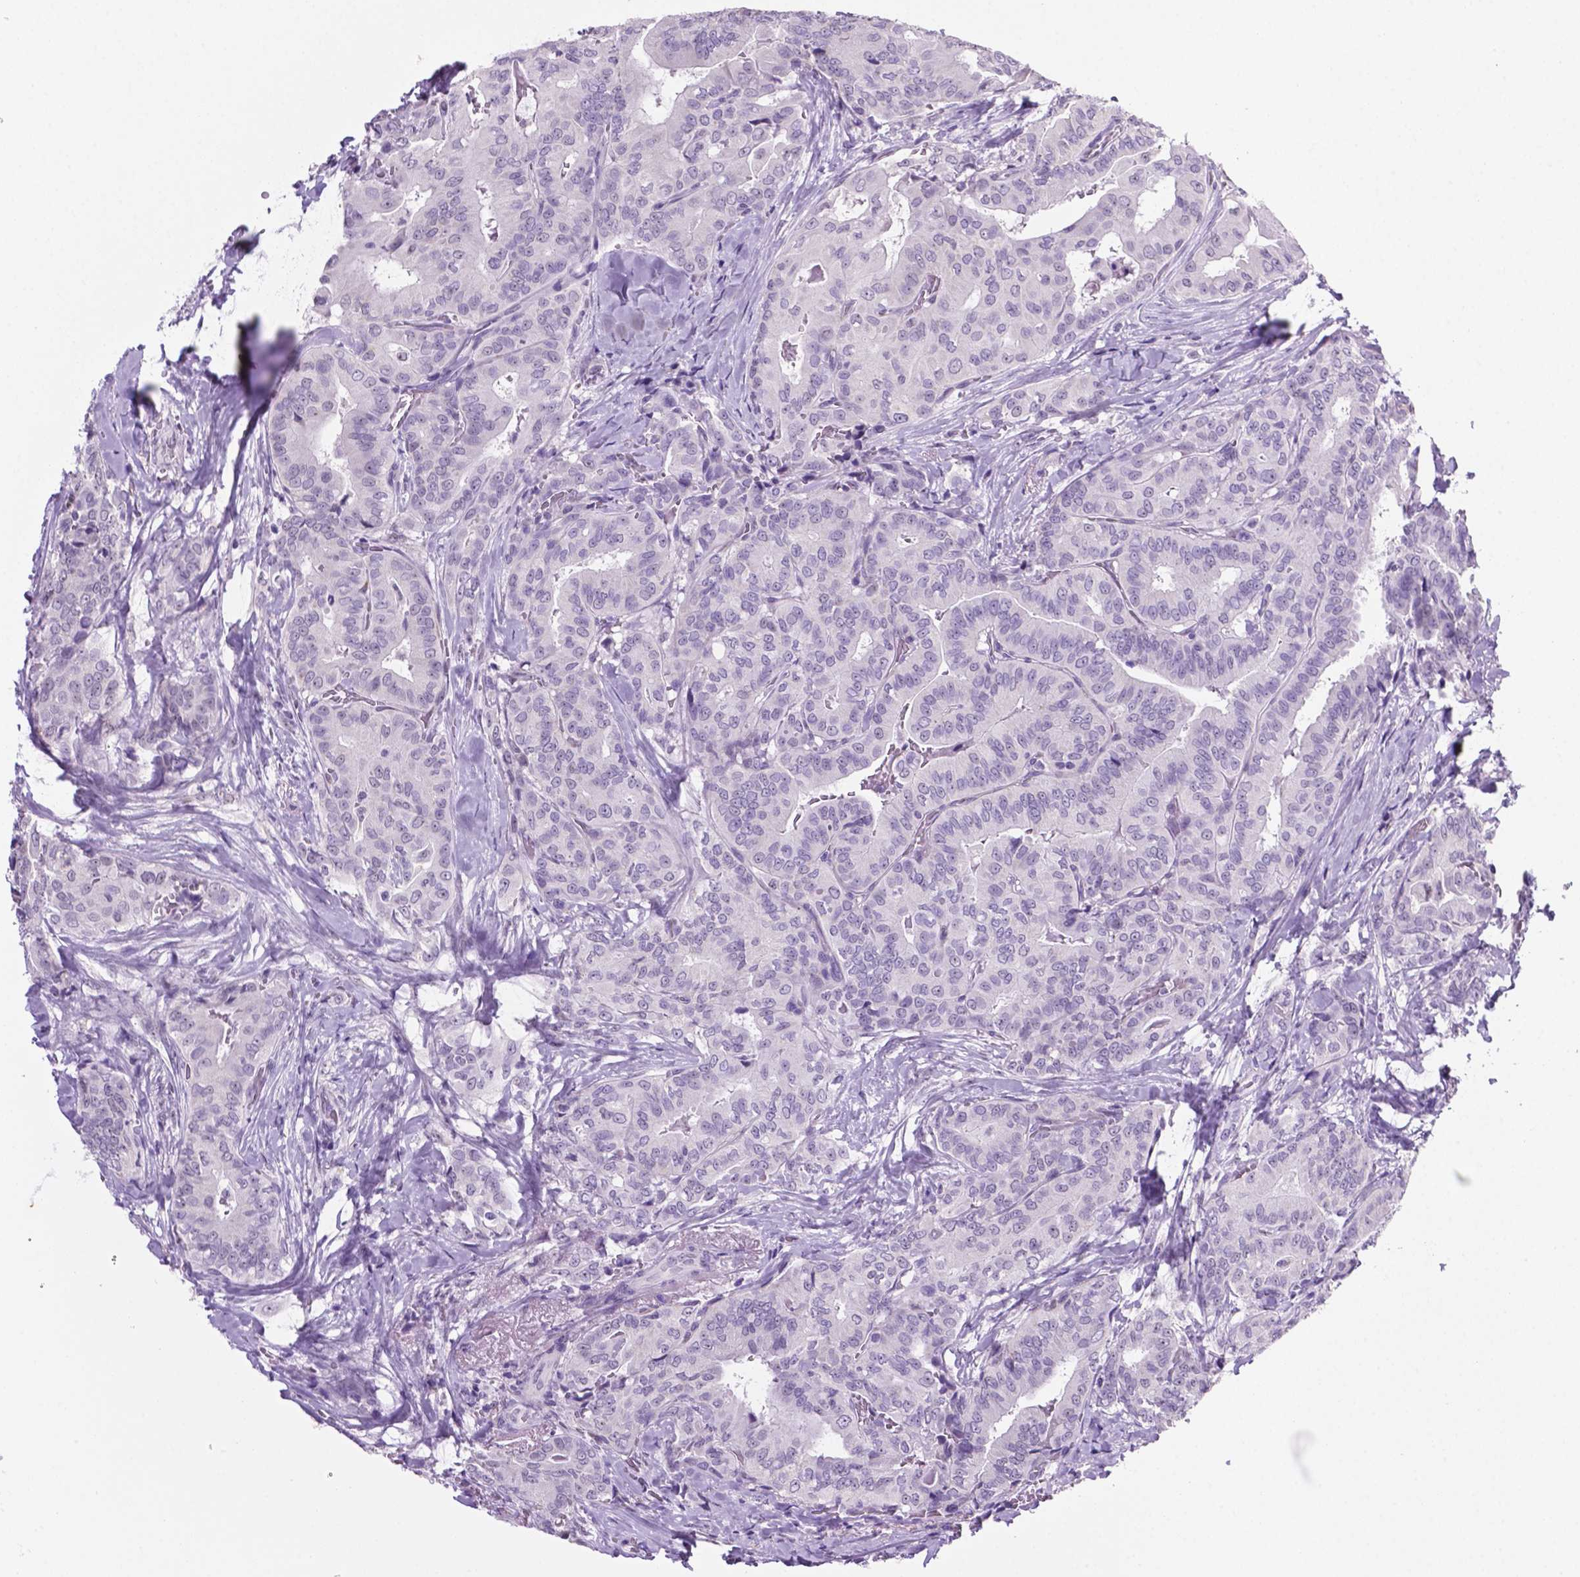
{"staining": {"intensity": "negative", "quantity": "none", "location": "none"}, "tissue": "thyroid cancer", "cell_type": "Tumor cells", "image_type": "cancer", "snomed": [{"axis": "morphology", "description": "Papillary adenocarcinoma, NOS"}, {"axis": "topography", "description": "Thyroid gland"}], "caption": "Immunohistochemistry of human thyroid cancer exhibits no staining in tumor cells. (DAB (3,3'-diaminobenzidine) immunohistochemistry, high magnification).", "gene": "C18orf21", "patient": {"sex": "male", "age": 61}}